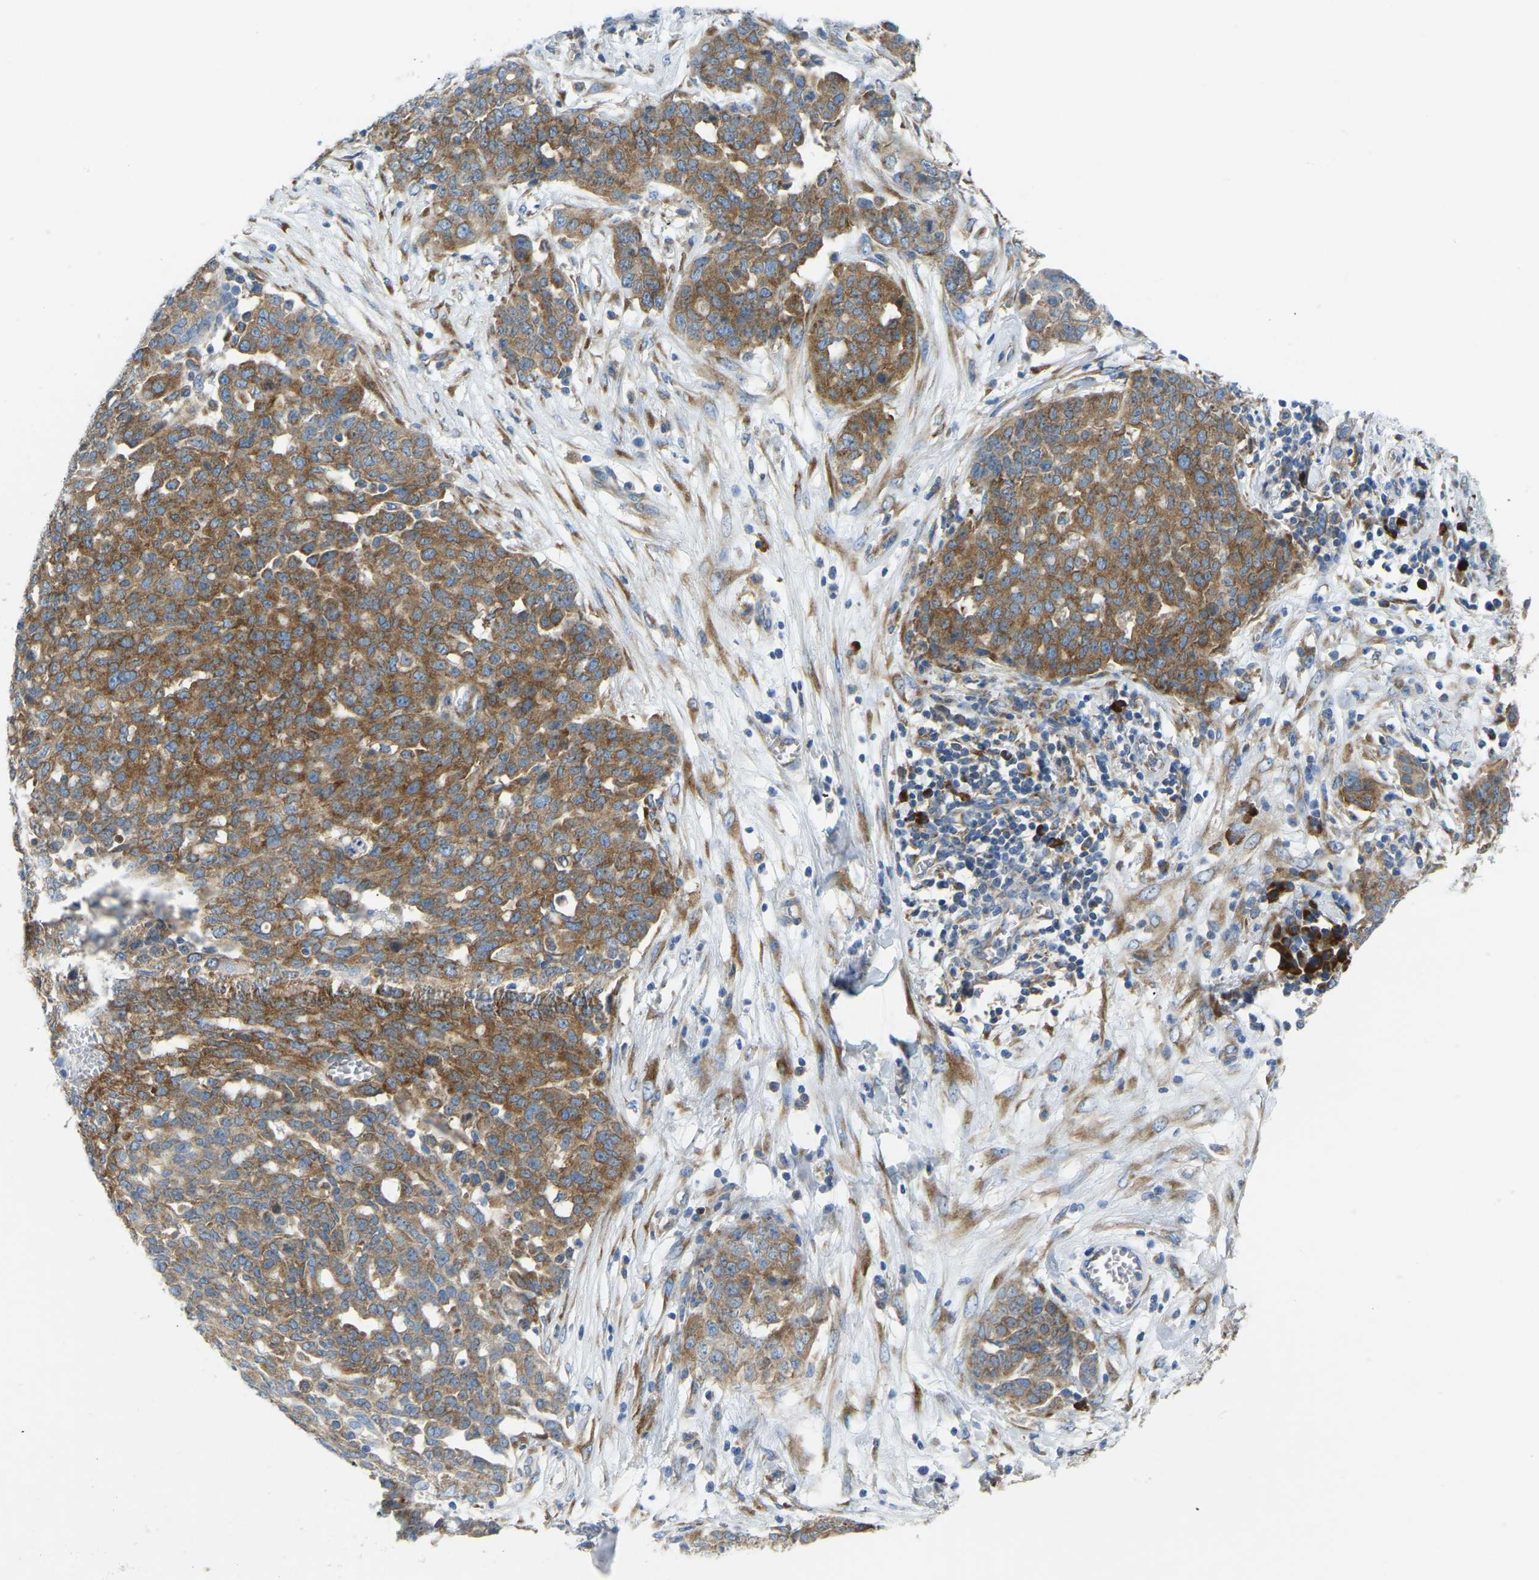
{"staining": {"intensity": "moderate", "quantity": ">75%", "location": "cytoplasmic/membranous"}, "tissue": "ovarian cancer", "cell_type": "Tumor cells", "image_type": "cancer", "snomed": [{"axis": "morphology", "description": "Cystadenocarcinoma, serous, NOS"}, {"axis": "topography", "description": "Soft tissue"}, {"axis": "topography", "description": "Ovary"}], "caption": "IHC (DAB) staining of human ovarian cancer (serous cystadenocarcinoma) displays moderate cytoplasmic/membranous protein staining in about >75% of tumor cells.", "gene": "SND1", "patient": {"sex": "female", "age": 57}}